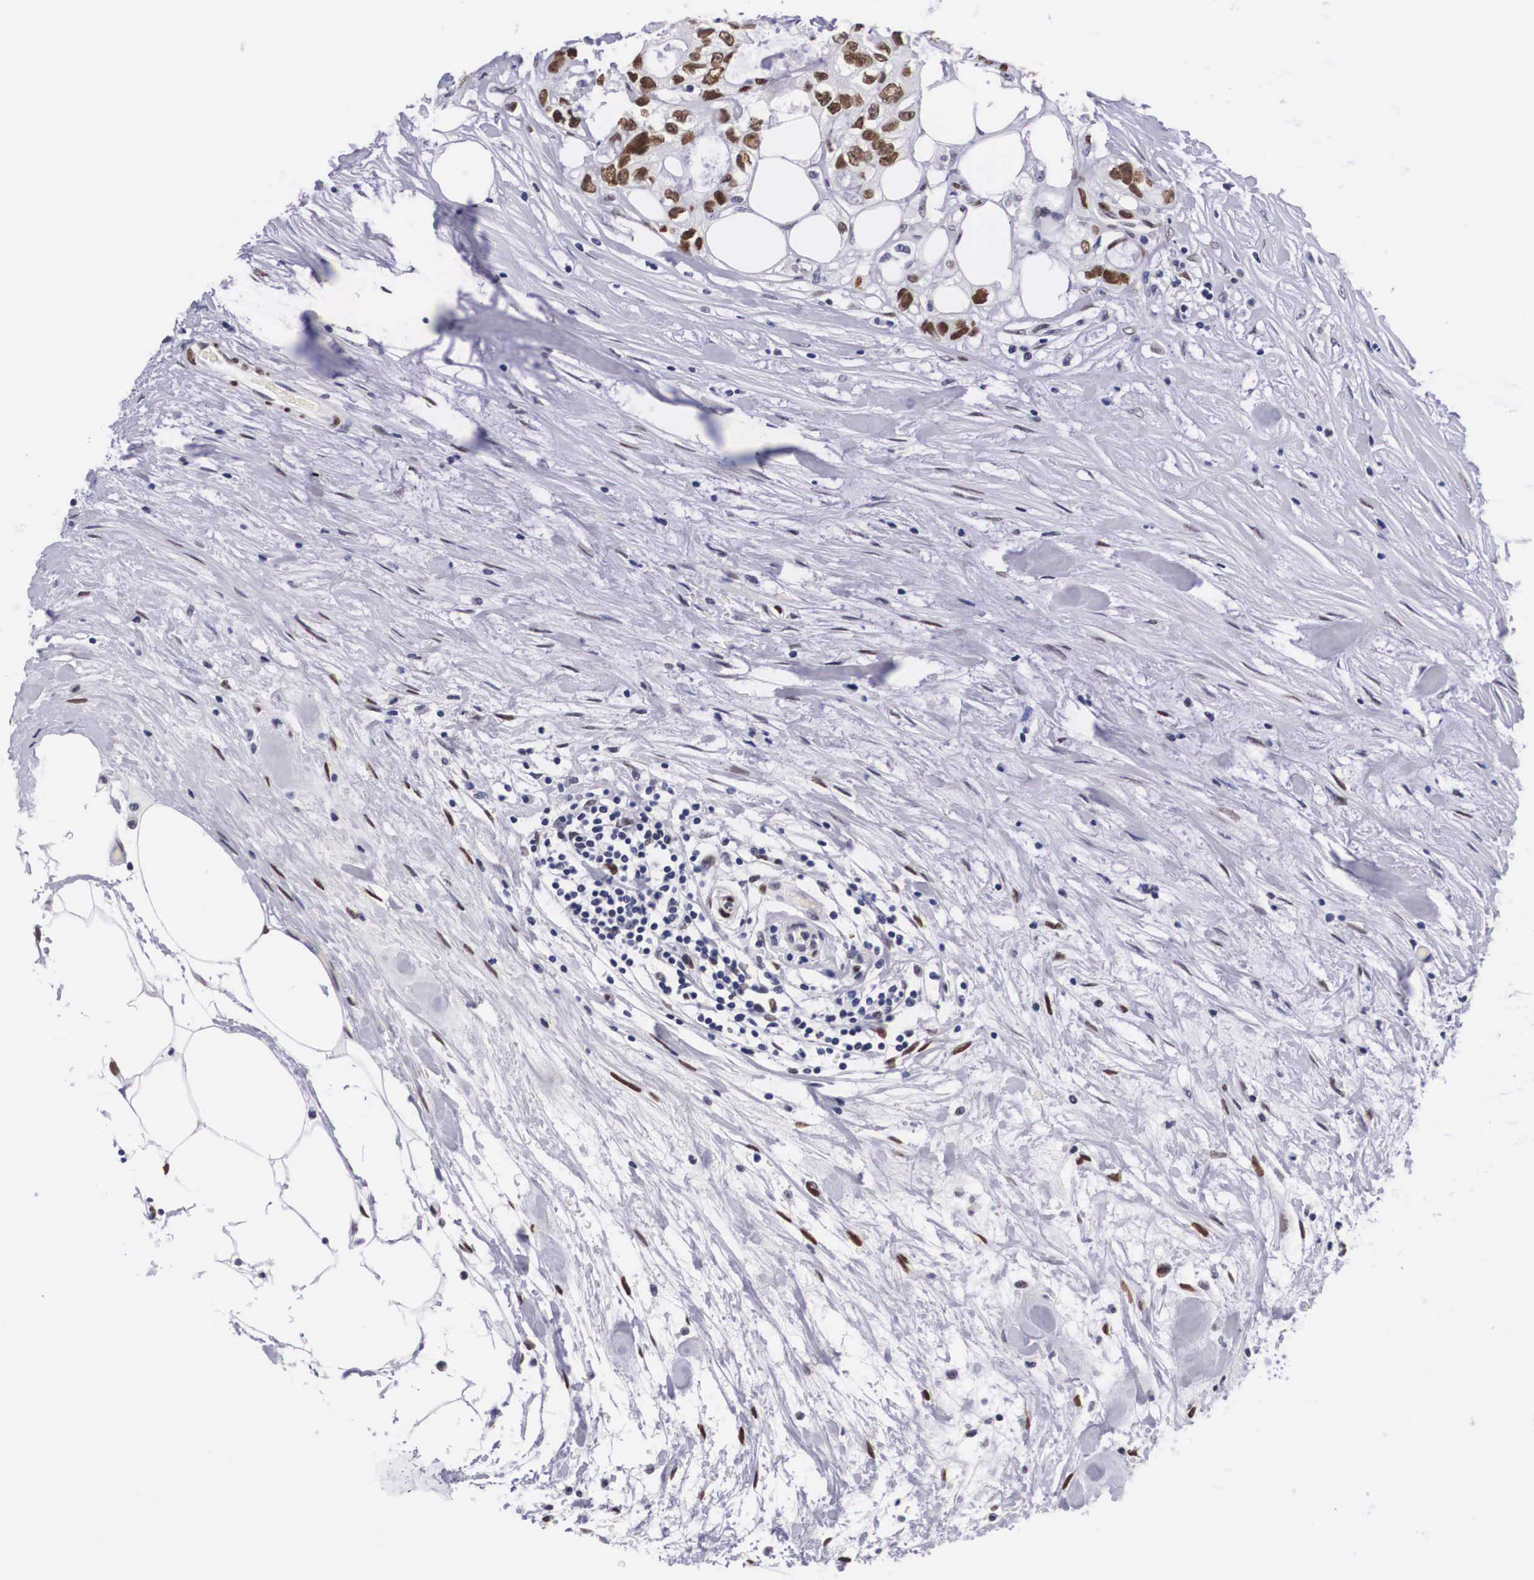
{"staining": {"intensity": "strong", "quantity": ">75%", "location": "nuclear"}, "tissue": "colorectal cancer", "cell_type": "Tumor cells", "image_type": "cancer", "snomed": [{"axis": "morphology", "description": "Adenocarcinoma, NOS"}, {"axis": "topography", "description": "Rectum"}], "caption": "The immunohistochemical stain shows strong nuclear expression in tumor cells of colorectal adenocarcinoma tissue.", "gene": "KHDRBS3", "patient": {"sex": "female", "age": 57}}